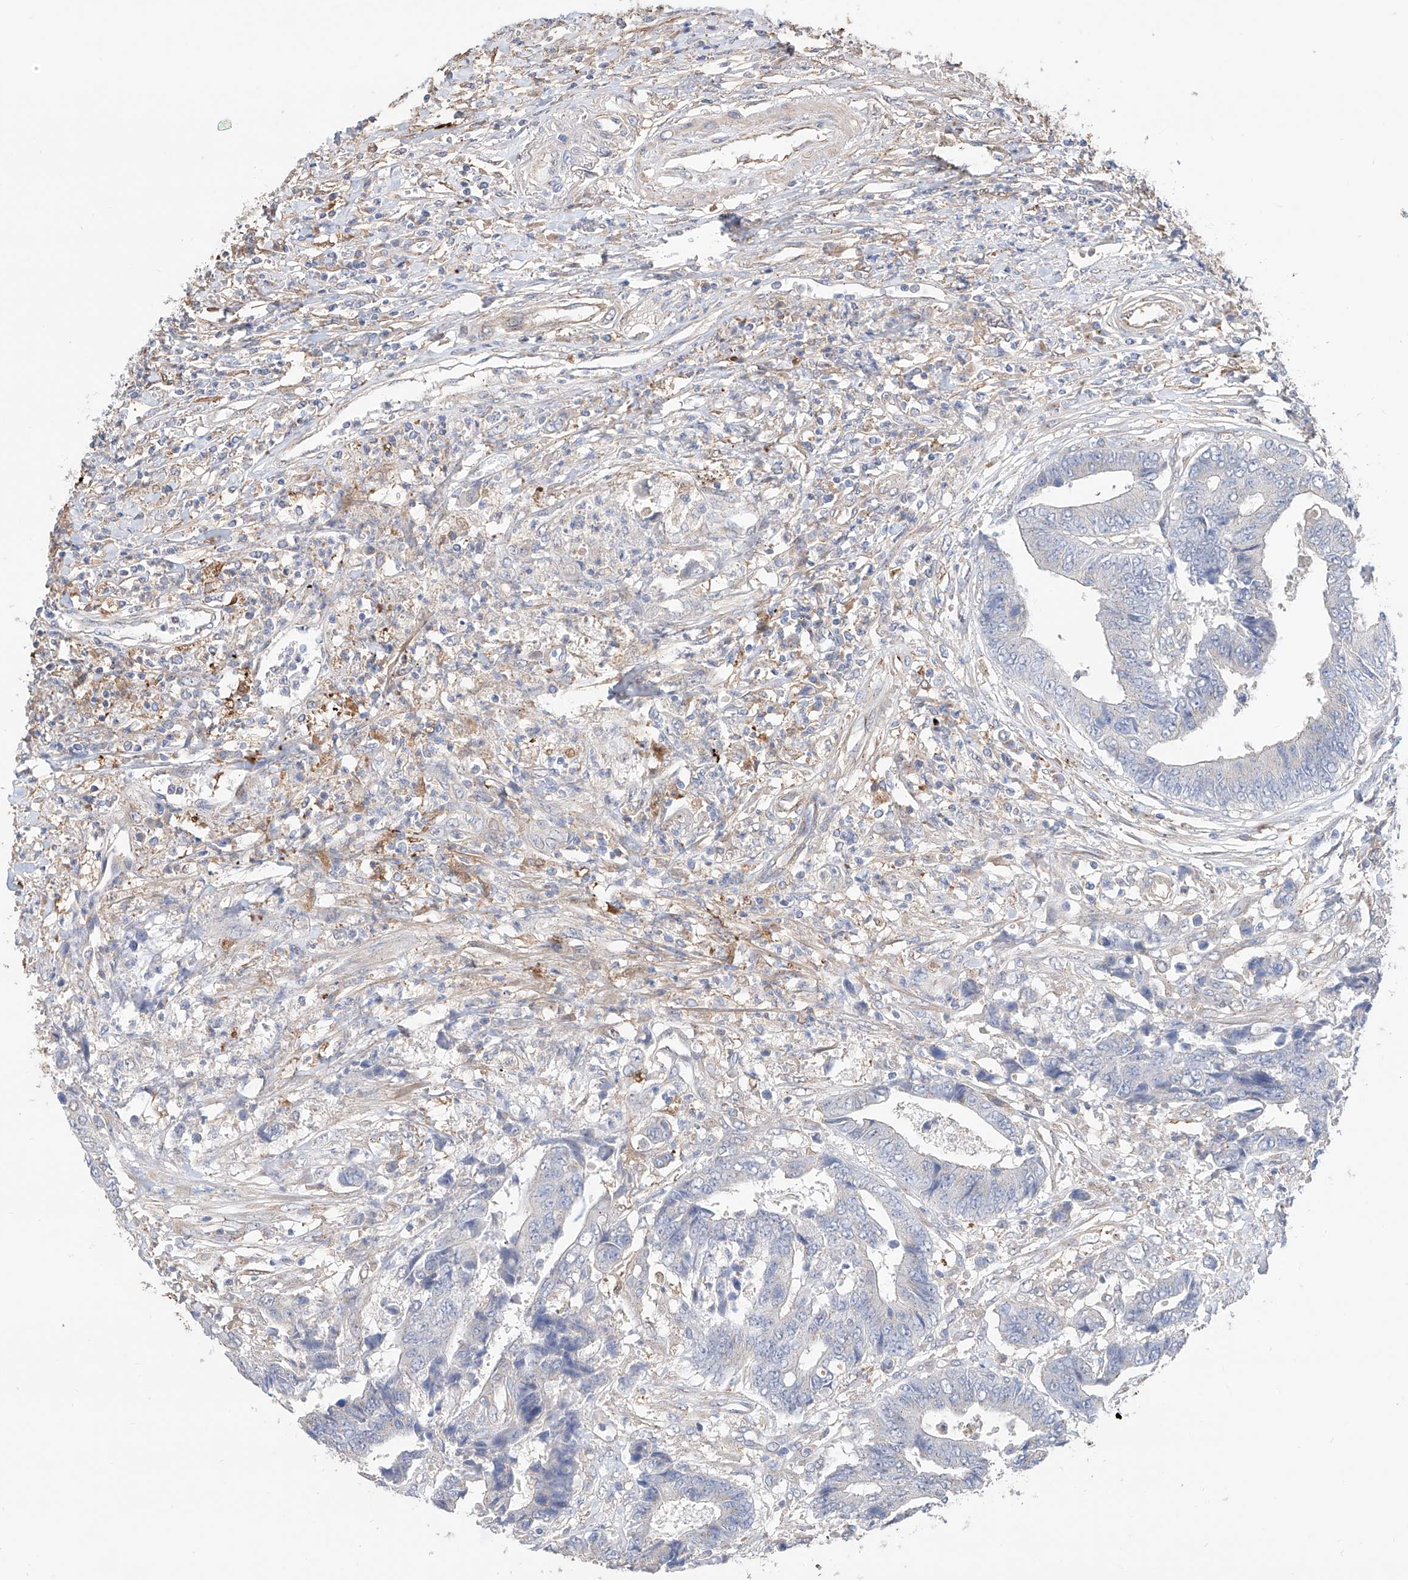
{"staining": {"intensity": "negative", "quantity": "none", "location": "none"}, "tissue": "colorectal cancer", "cell_type": "Tumor cells", "image_type": "cancer", "snomed": [{"axis": "morphology", "description": "Adenocarcinoma, NOS"}, {"axis": "topography", "description": "Rectum"}], "caption": "Immunohistochemical staining of human adenocarcinoma (colorectal) demonstrates no significant expression in tumor cells.", "gene": "MOSPD1", "patient": {"sex": "male", "age": 84}}